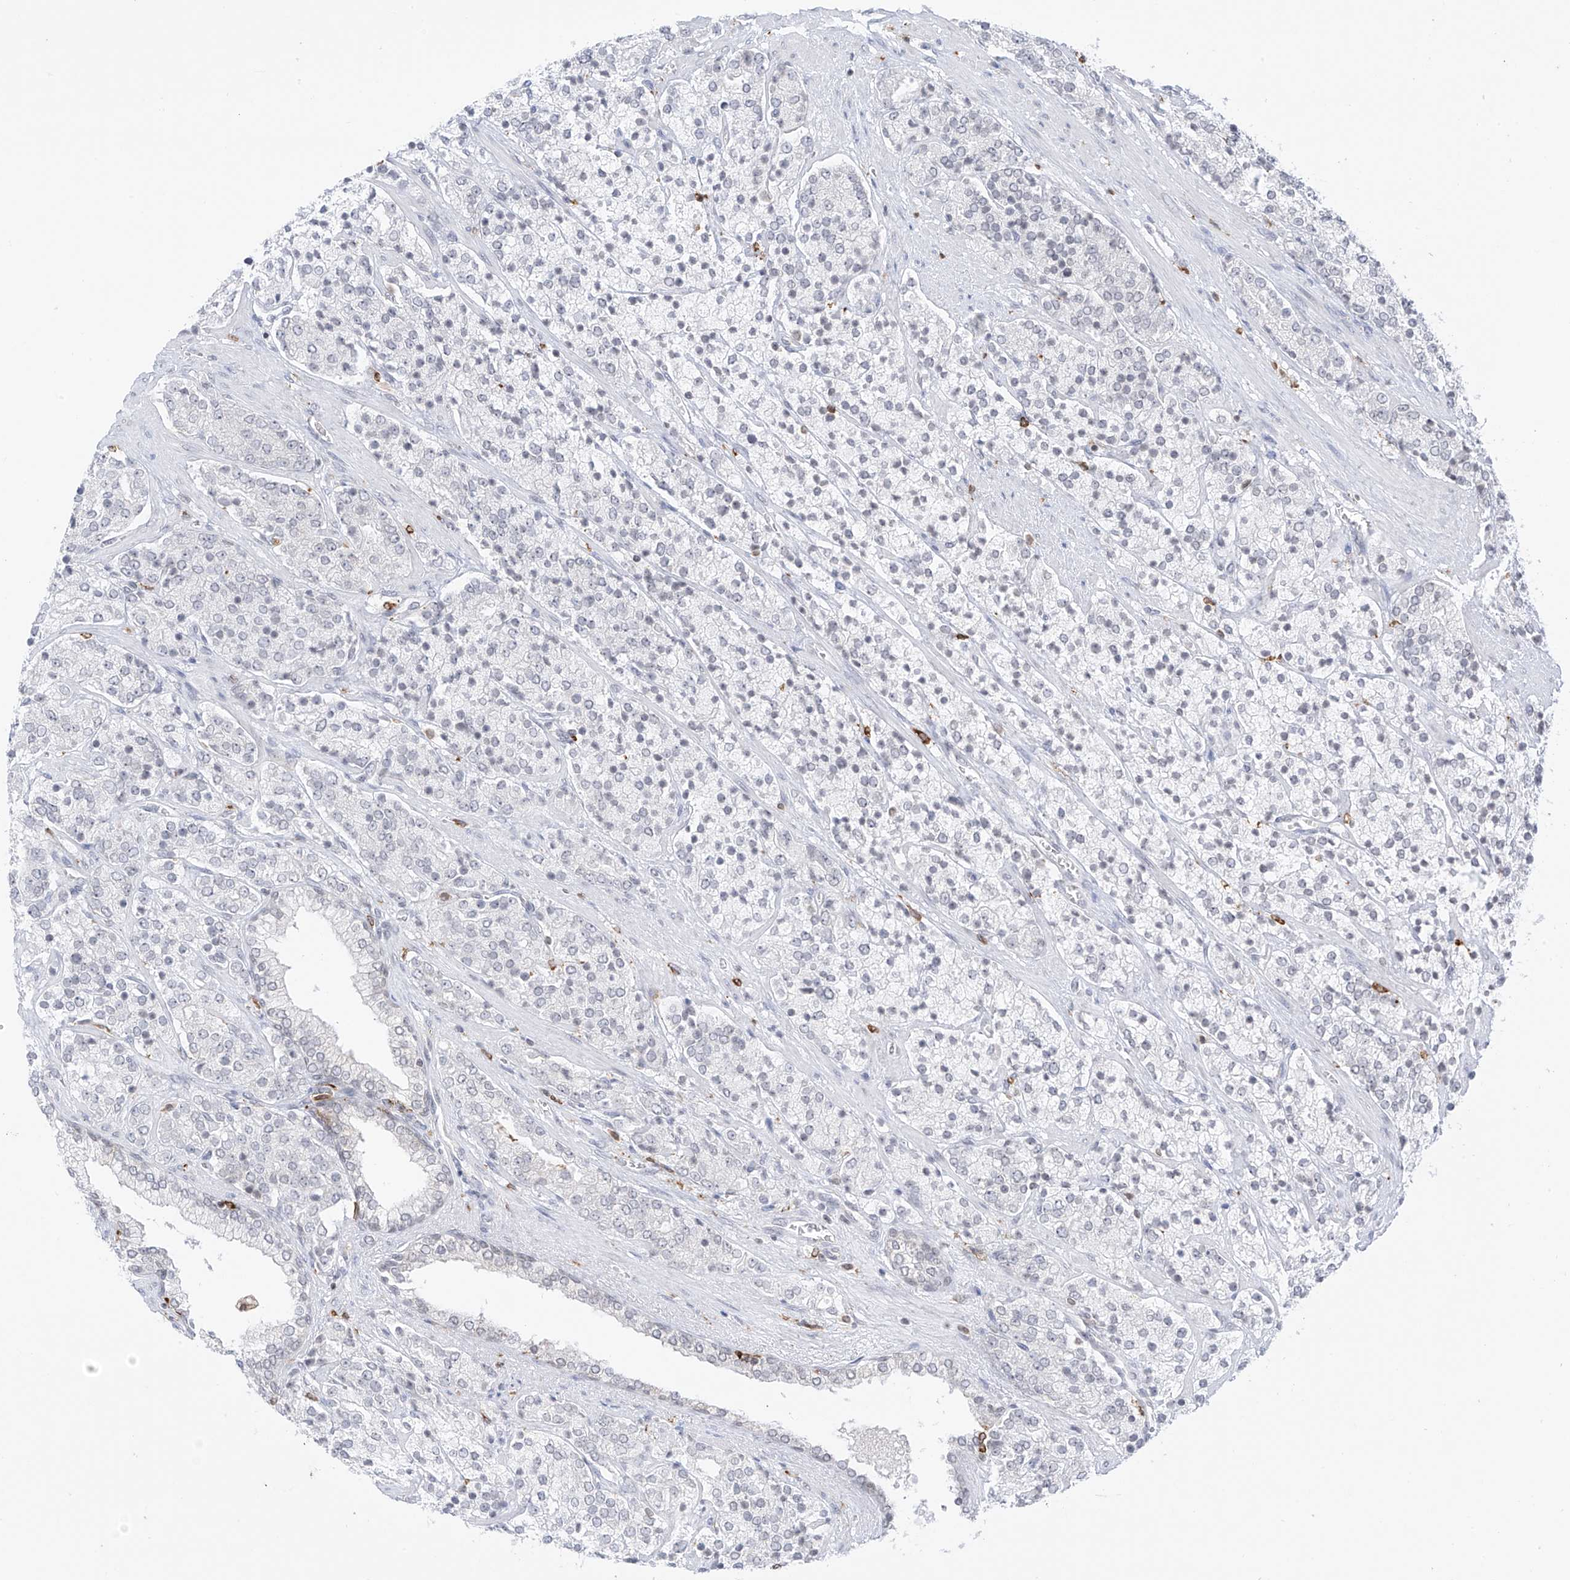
{"staining": {"intensity": "negative", "quantity": "none", "location": "none"}, "tissue": "prostate cancer", "cell_type": "Tumor cells", "image_type": "cancer", "snomed": [{"axis": "morphology", "description": "Adenocarcinoma, High grade"}, {"axis": "topography", "description": "Prostate"}], "caption": "This is an immunohistochemistry image of prostate high-grade adenocarcinoma. There is no expression in tumor cells.", "gene": "TBXAS1", "patient": {"sex": "male", "age": 71}}